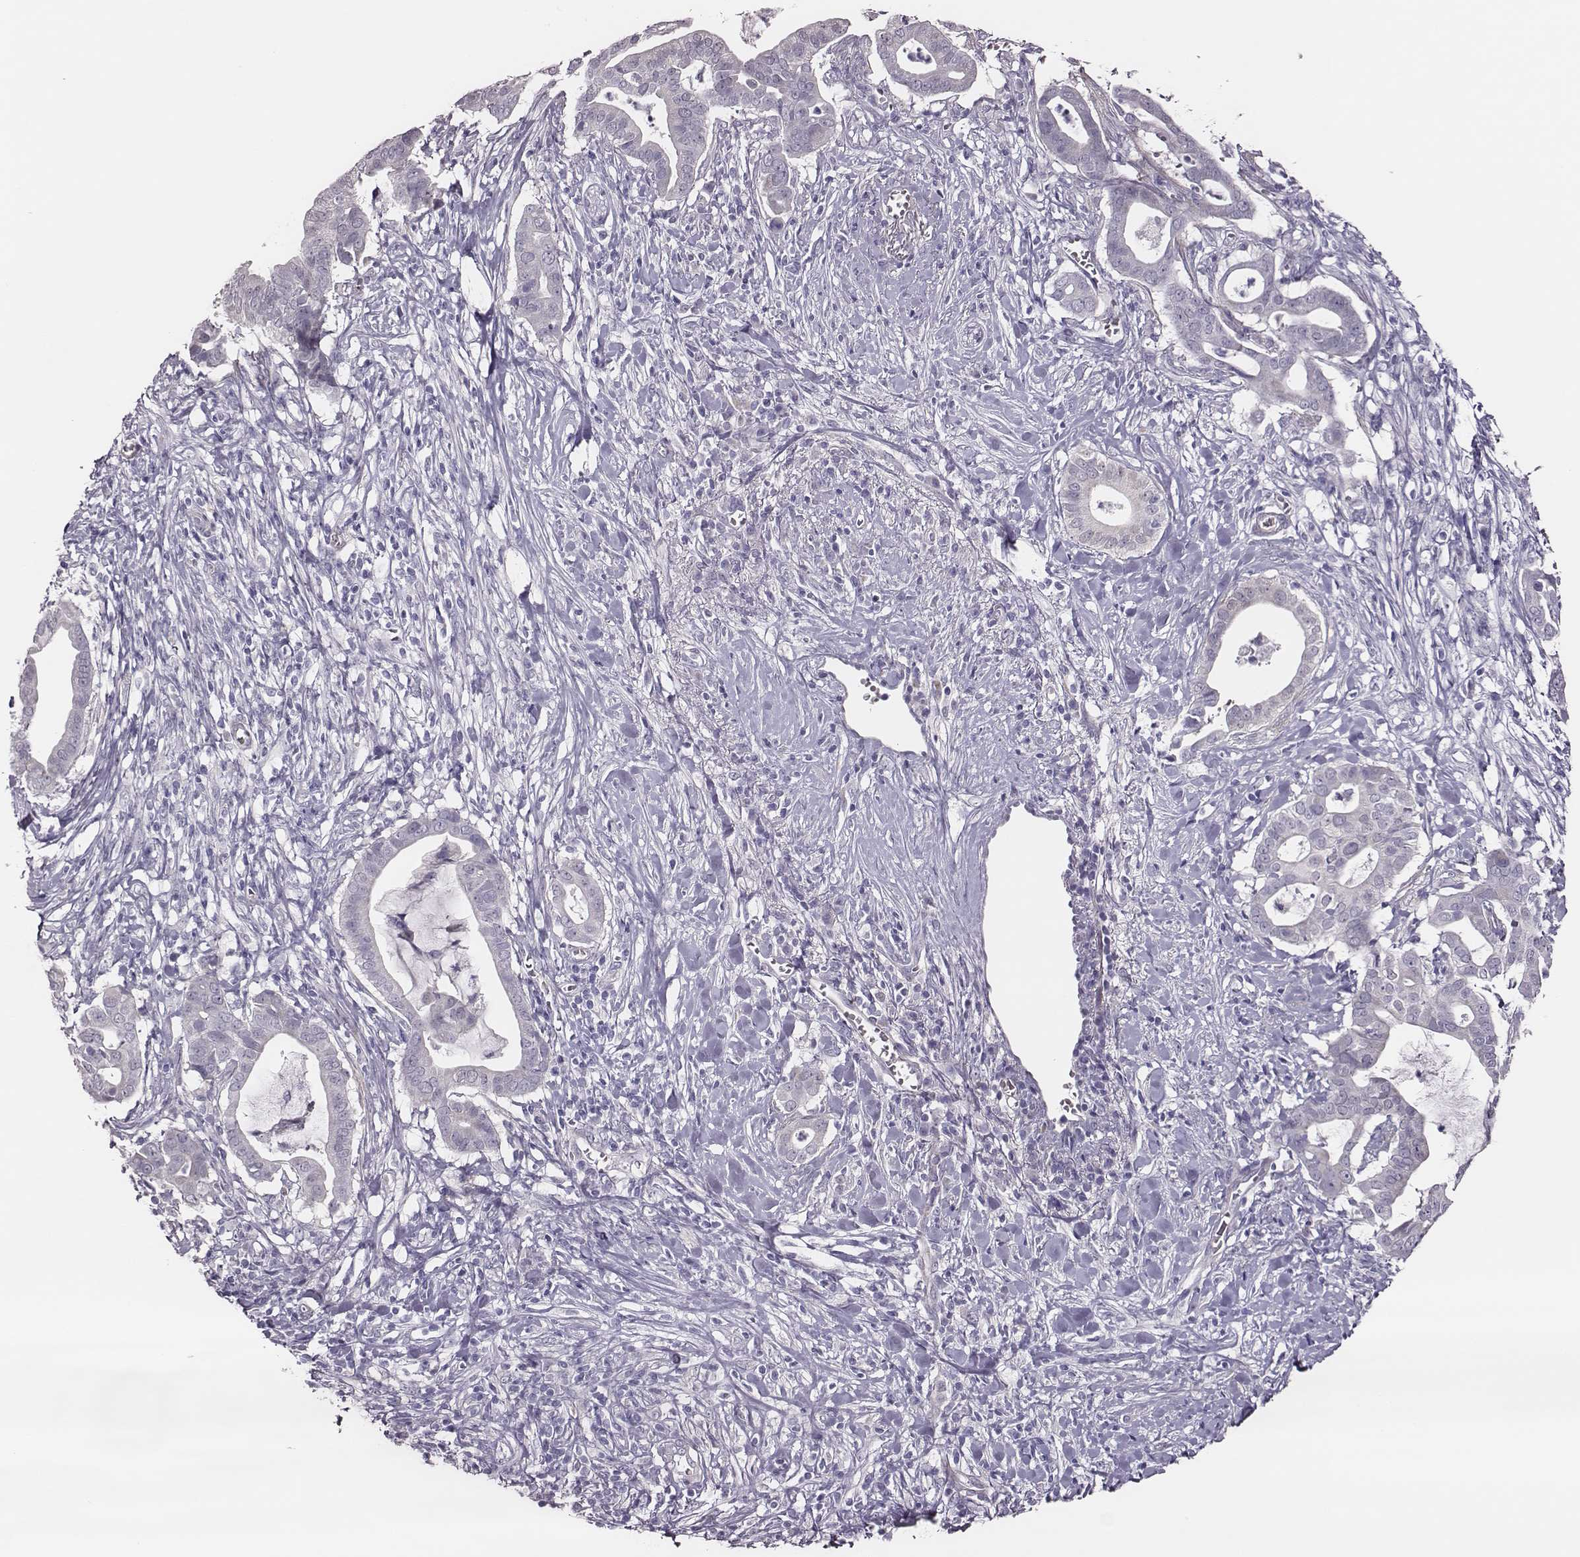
{"staining": {"intensity": "negative", "quantity": "none", "location": "none"}, "tissue": "pancreatic cancer", "cell_type": "Tumor cells", "image_type": "cancer", "snomed": [{"axis": "morphology", "description": "Adenocarcinoma, NOS"}, {"axis": "topography", "description": "Pancreas"}], "caption": "High magnification brightfield microscopy of pancreatic cancer stained with DAB (3,3'-diaminobenzidine) (brown) and counterstained with hematoxylin (blue): tumor cells show no significant positivity.", "gene": "SCML2", "patient": {"sex": "male", "age": 61}}